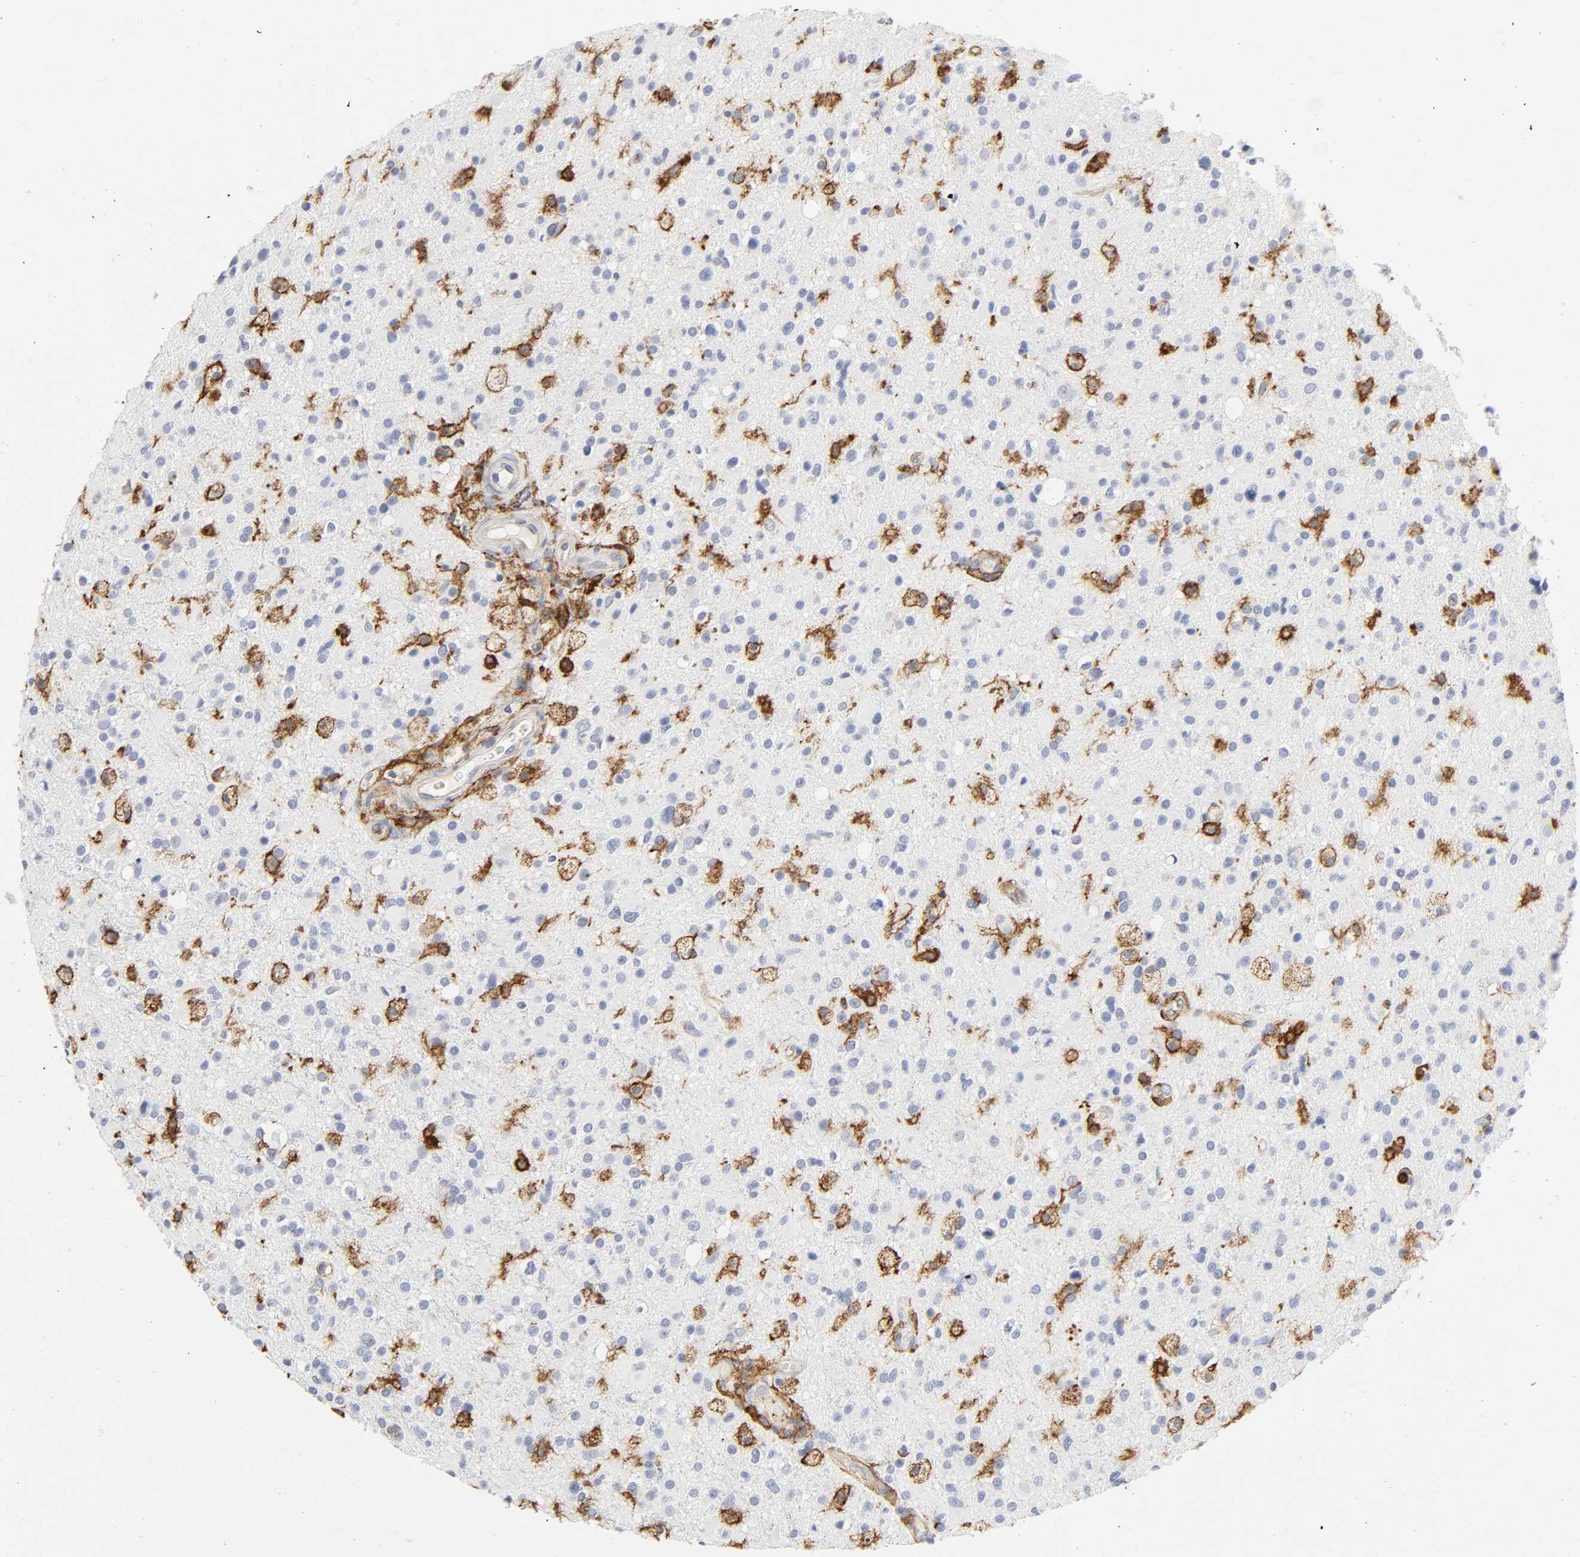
{"staining": {"intensity": "moderate", "quantity": "<25%", "location": "cytoplasmic/membranous"}, "tissue": "glioma", "cell_type": "Tumor cells", "image_type": "cancer", "snomed": [{"axis": "morphology", "description": "Glioma, malignant, High grade"}, {"axis": "topography", "description": "Brain"}], "caption": "Glioma was stained to show a protein in brown. There is low levels of moderate cytoplasmic/membranous expression in about <25% of tumor cells.", "gene": "LYN", "patient": {"sex": "male", "age": 33}}